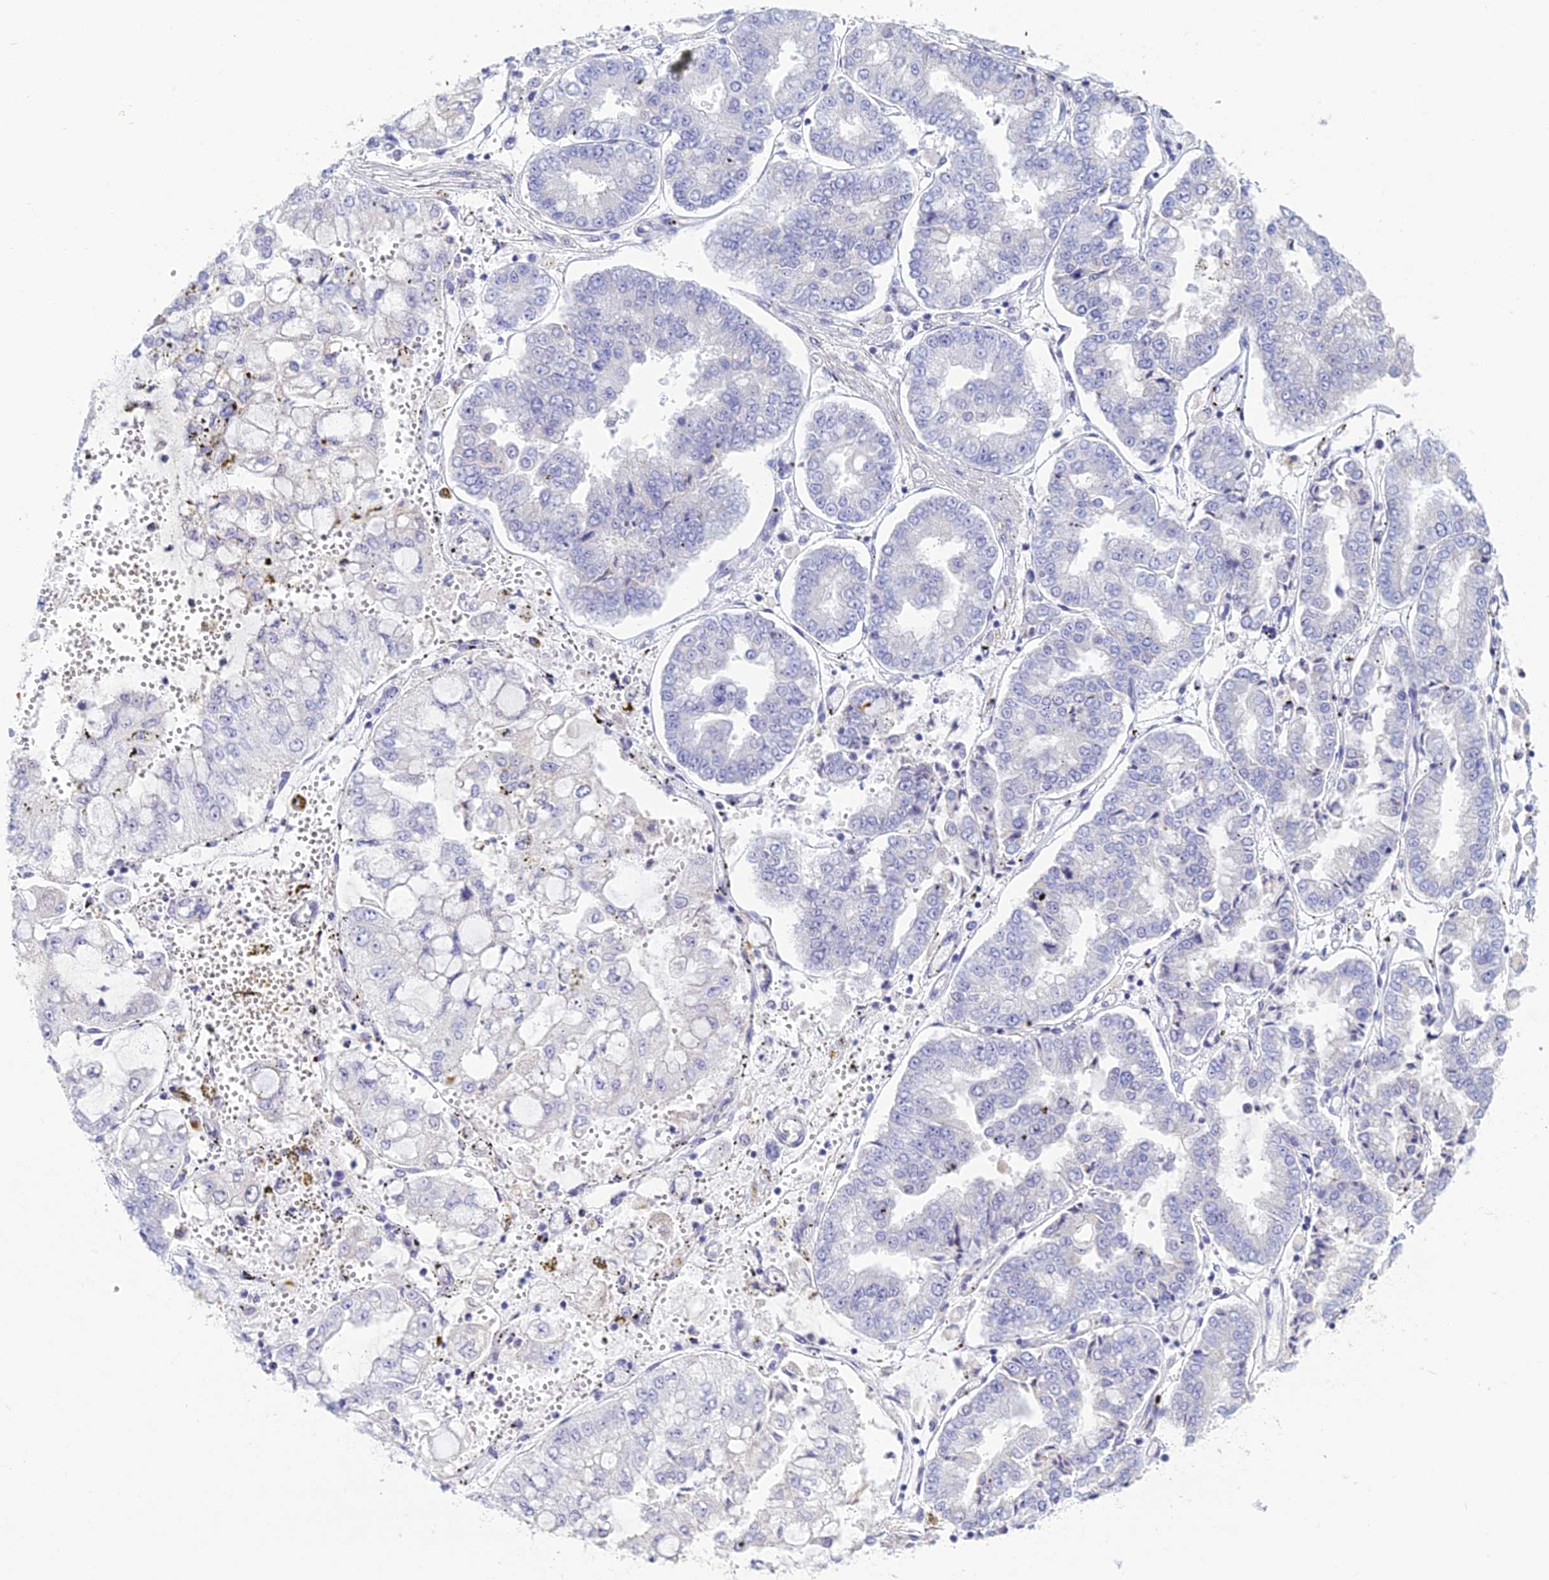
{"staining": {"intensity": "negative", "quantity": "none", "location": "none"}, "tissue": "stomach cancer", "cell_type": "Tumor cells", "image_type": "cancer", "snomed": [{"axis": "morphology", "description": "Adenocarcinoma, NOS"}, {"axis": "topography", "description": "Stomach"}], "caption": "Tumor cells are negative for brown protein staining in stomach adenocarcinoma. (Brightfield microscopy of DAB (3,3'-diaminobenzidine) immunohistochemistry at high magnification).", "gene": "MUC13", "patient": {"sex": "male", "age": 76}}